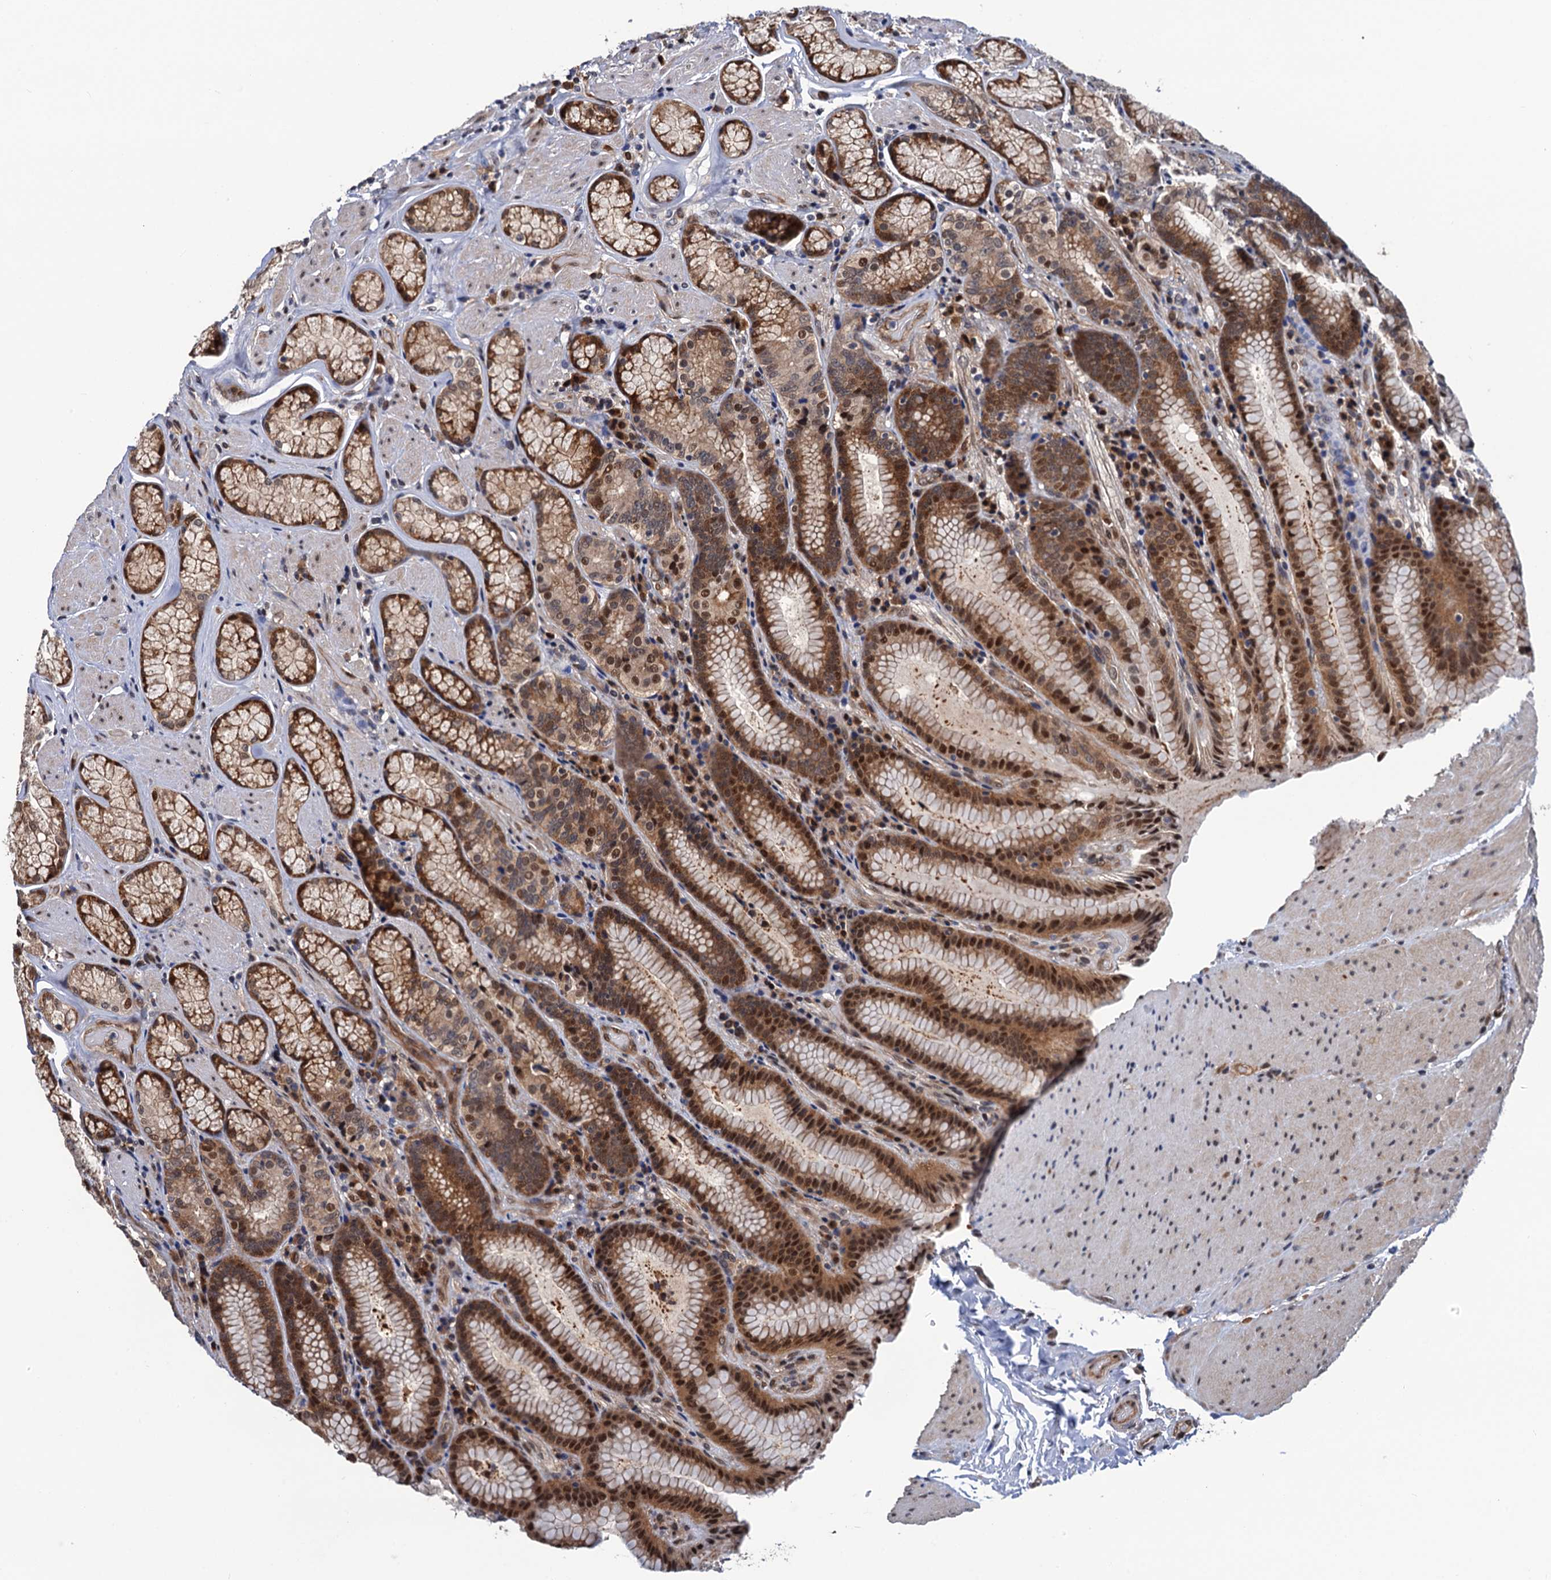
{"staining": {"intensity": "strong", "quantity": "25%-75%", "location": "cytoplasmic/membranous,nuclear"}, "tissue": "stomach", "cell_type": "Glandular cells", "image_type": "normal", "snomed": [{"axis": "morphology", "description": "Normal tissue, NOS"}, {"axis": "topography", "description": "Stomach, upper"}, {"axis": "topography", "description": "Stomach, lower"}], "caption": "Immunohistochemistry (IHC) image of benign stomach stained for a protein (brown), which exhibits high levels of strong cytoplasmic/membranous,nuclear positivity in approximately 25%-75% of glandular cells.", "gene": "CDC23", "patient": {"sex": "female", "age": 76}}